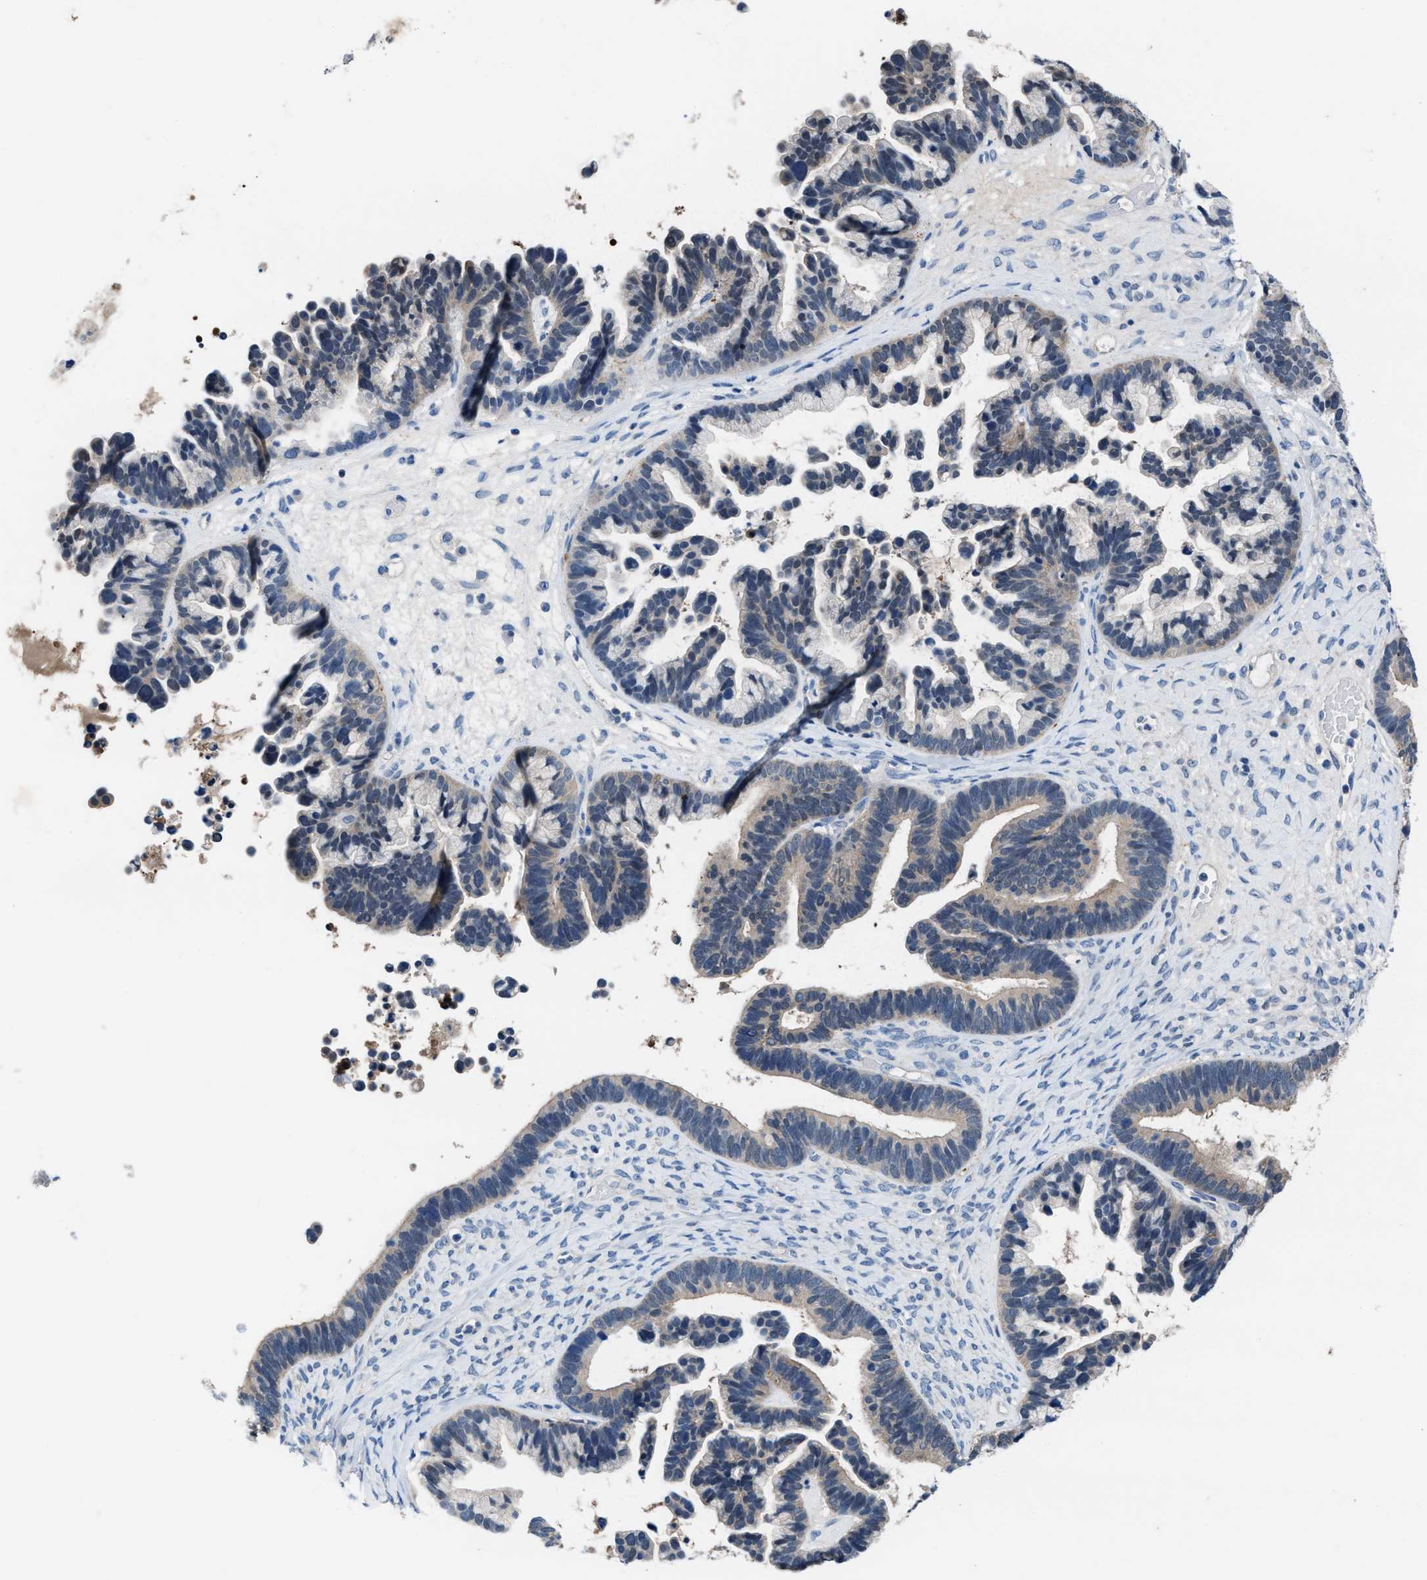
{"staining": {"intensity": "negative", "quantity": "none", "location": "none"}, "tissue": "ovarian cancer", "cell_type": "Tumor cells", "image_type": "cancer", "snomed": [{"axis": "morphology", "description": "Cystadenocarcinoma, serous, NOS"}, {"axis": "topography", "description": "Ovary"}], "caption": "Immunohistochemistry image of neoplastic tissue: human ovarian cancer (serous cystadenocarcinoma) stained with DAB (3,3'-diaminobenzidine) displays no significant protein staining in tumor cells.", "gene": "NUDT5", "patient": {"sex": "female", "age": 56}}